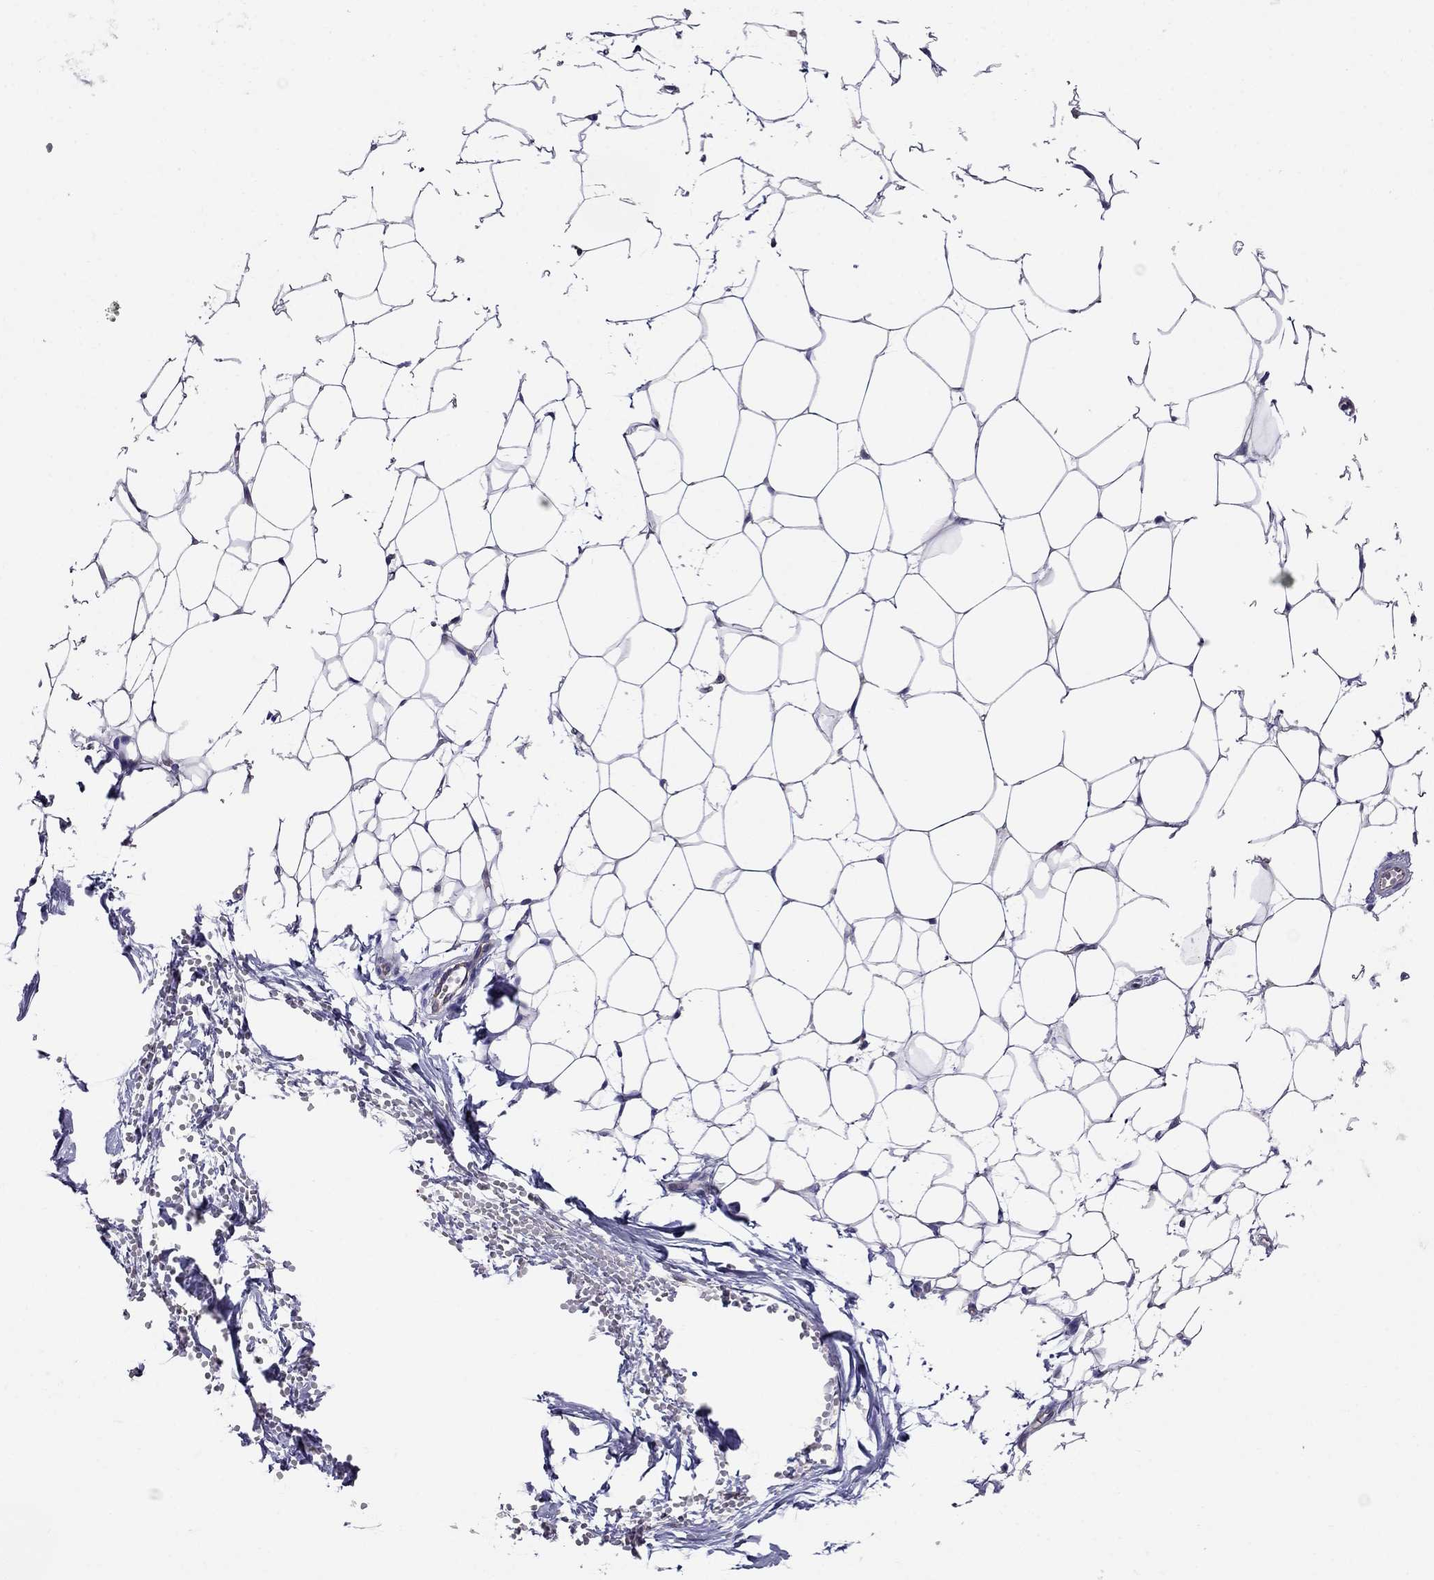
{"staining": {"intensity": "negative", "quantity": "none", "location": "none"}, "tissue": "breast", "cell_type": "Adipocytes", "image_type": "normal", "snomed": [{"axis": "morphology", "description": "Normal tissue, NOS"}, {"axis": "topography", "description": "Breast"}], "caption": "This is a micrograph of IHC staining of unremarkable breast, which shows no staining in adipocytes. (Brightfield microscopy of DAB IHC at high magnification).", "gene": "SPINT4", "patient": {"sex": "female", "age": 37}}